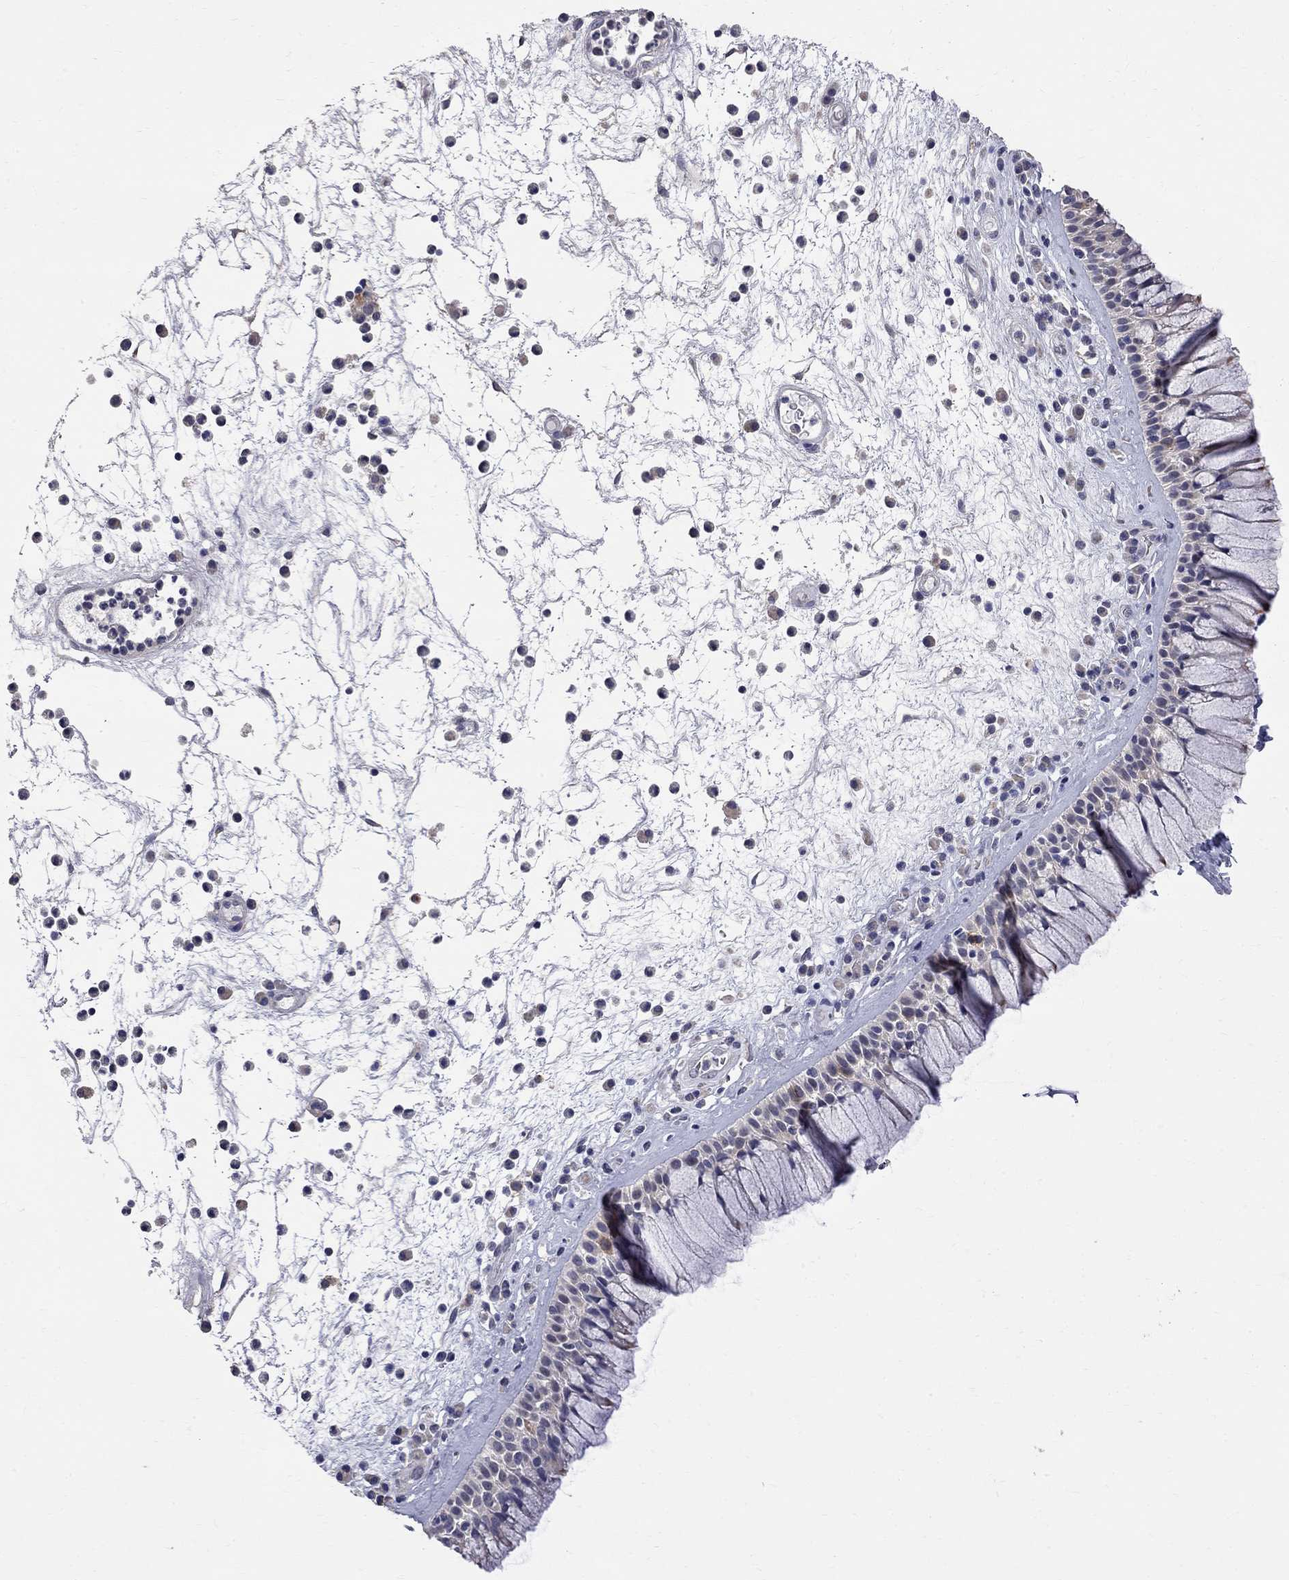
{"staining": {"intensity": "moderate", "quantity": "<25%", "location": "cytoplasmic/membranous"}, "tissue": "nasopharynx", "cell_type": "Respiratory epithelial cells", "image_type": "normal", "snomed": [{"axis": "morphology", "description": "Normal tissue, NOS"}, {"axis": "topography", "description": "Nasopharynx"}], "caption": "Moderate cytoplasmic/membranous protein expression is appreciated in about <25% of respiratory epithelial cells in nasopharynx. (DAB IHC with brightfield microscopy, high magnification).", "gene": "CKAP2", "patient": {"sex": "male", "age": 77}}